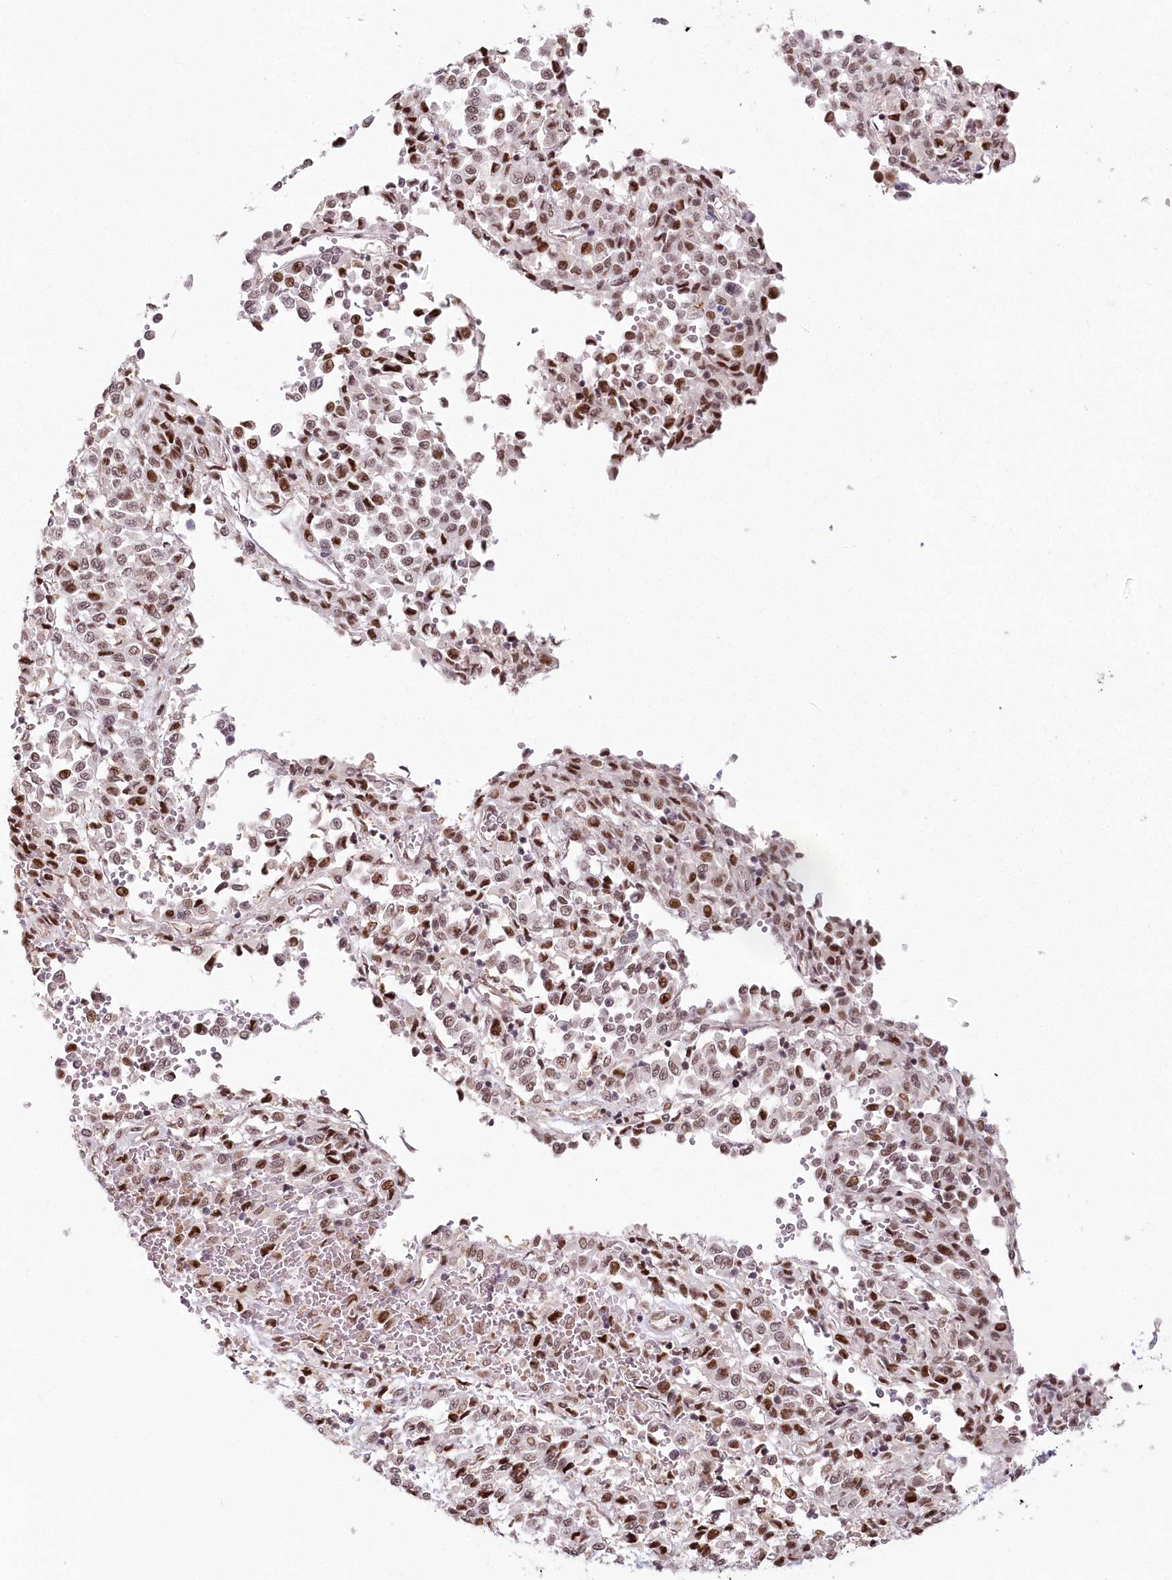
{"staining": {"intensity": "moderate", "quantity": ">75%", "location": "nuclear"}, "tissue": "melanoma", "cell_type": "Tumor cells", "image_type": "cancer", "snomed": [{"axis": "morphology", "description": "Malignant melanoma, Metastatic site"}, {"axis": "topography", "description": "Pancreas"}], "caption": "DAB (3,3'-diaminobenzidine) immunohistochemical staining of human malignant melanoma (metastatic site) exhibits moderate nuclear protein expression in about >75% of tumor cells.", "gene": "FAM204A", "patient": {"sex": "female", "age": 30}}